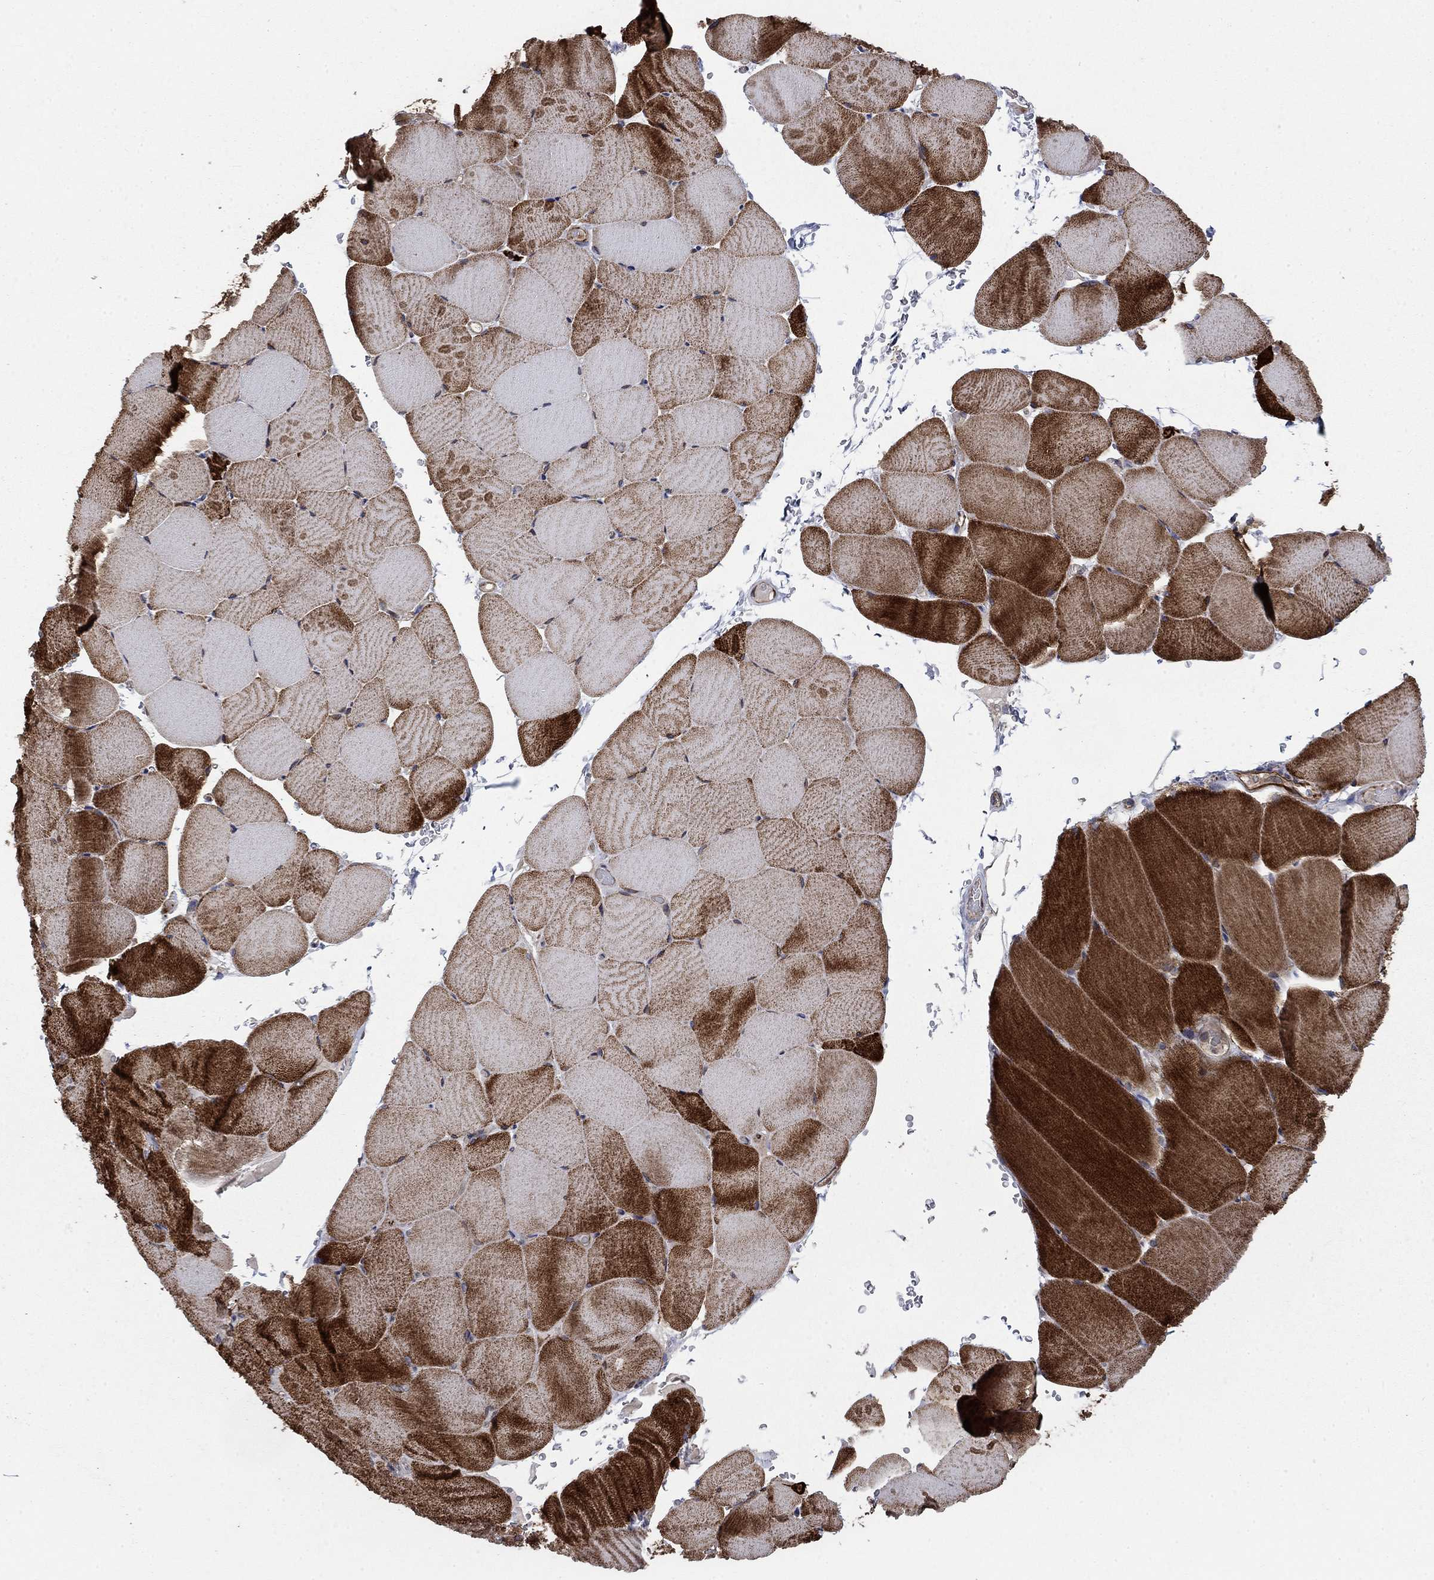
{"staining": {"intensity": "strong", "quantity": "25%-75%", "location": "cytoplasmic/membranous"}, "tissue": "skeletal muscle", "cell_type": "Myocytes", "image_type": "normal", "snomed": [{"axis": "morphology", "description": "Normal tissue, NOS"}, {"axis": "topography", "description": "Skeletal muscle"}], "caption": "Strong cytoplasmic/membranous staining is present in about 25%-75% of myocytes in unremarkable skeletal muscle.", "gene": "NDUFC1", "patient": {"sex": "female", "age": 37}}